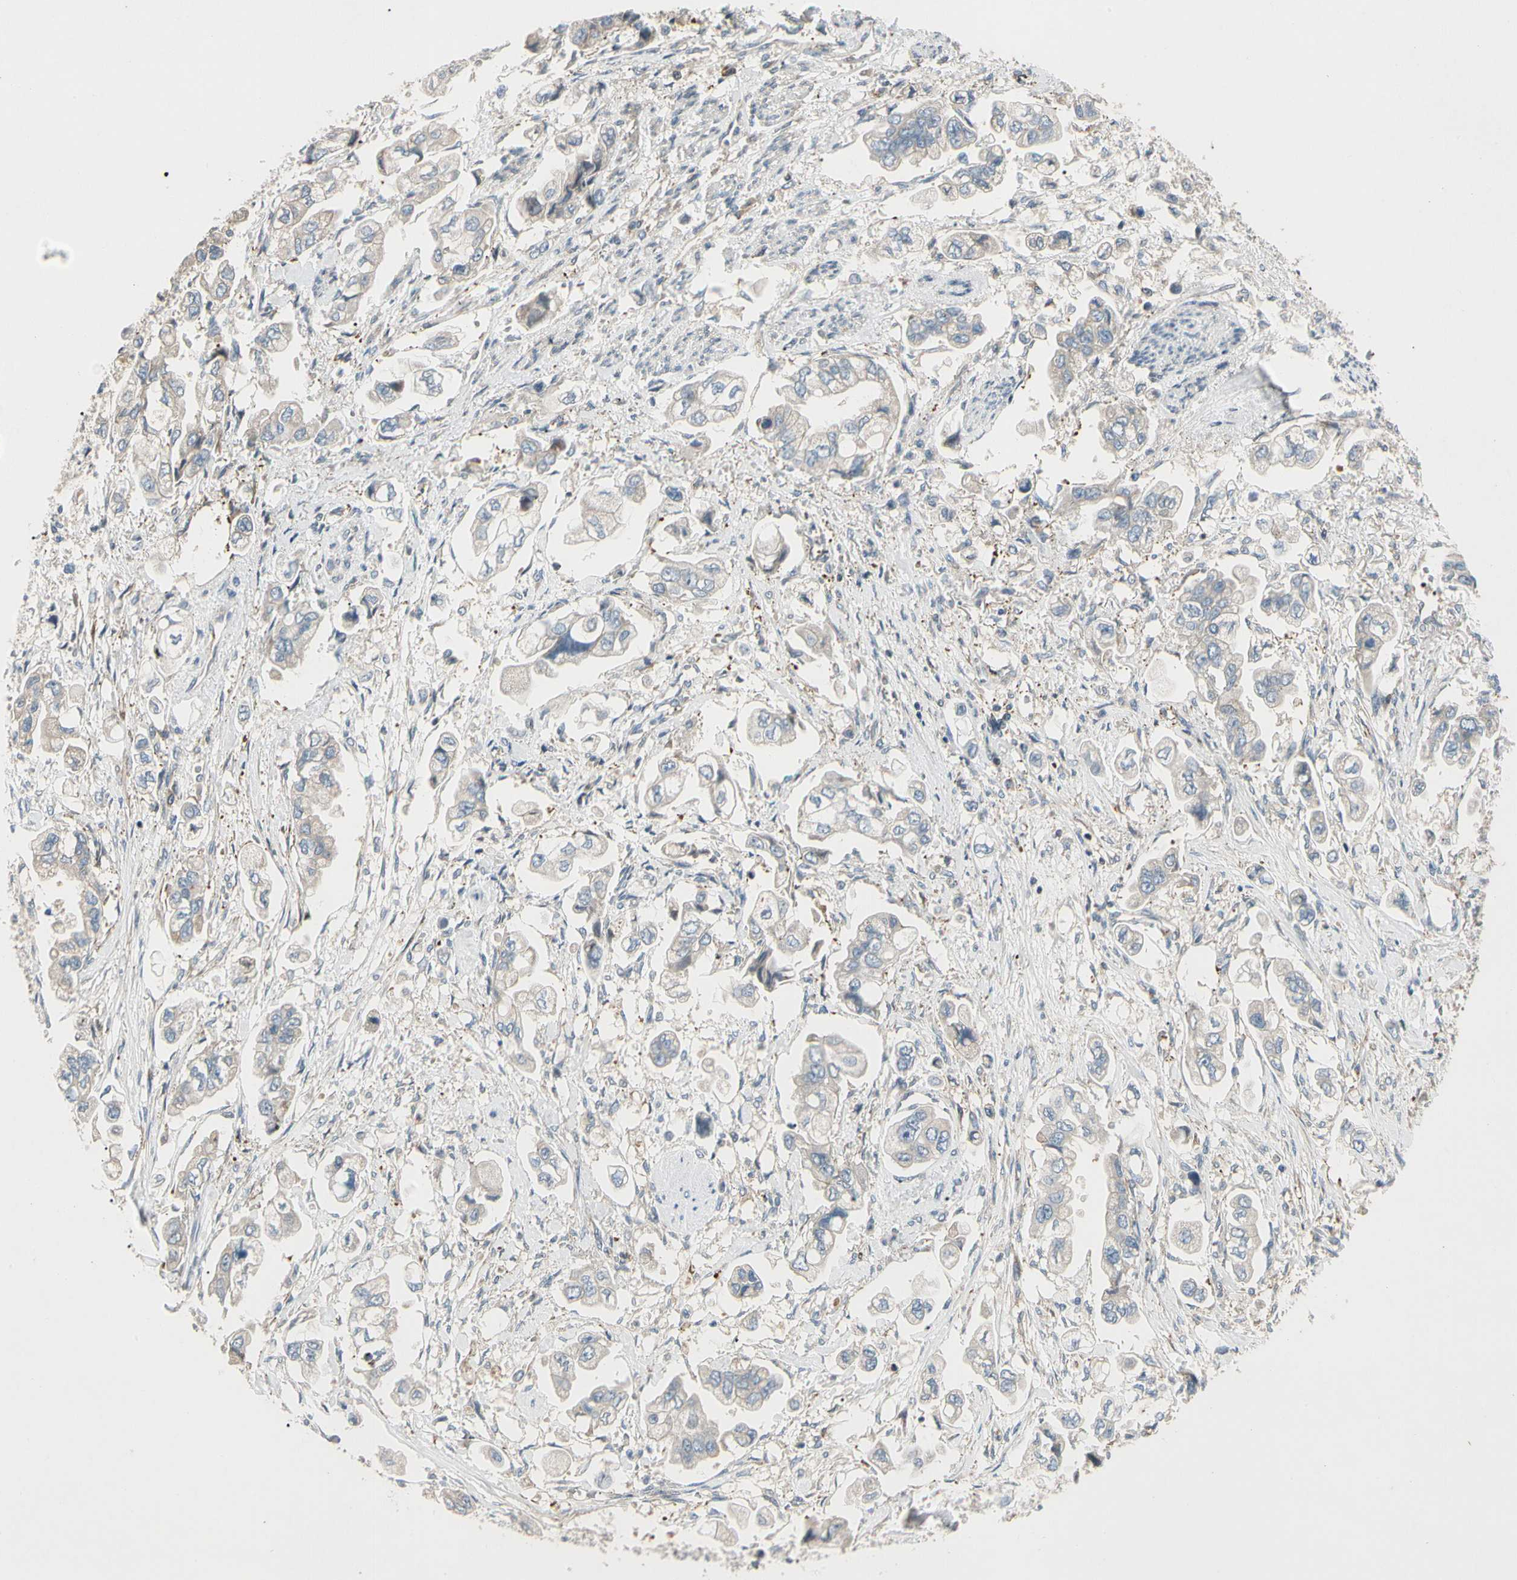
{"staining": {"intensity": "negative", "quantity": "none", "location": "none"}, "tissue": "stomach cancer", "cell_type": "Tumor cells", "image_type": "cancer", "snomed": [{"axis": "morphology", "description": "Adenocarcinoma, NOS"}, {"axis": "topography", "description": "Stomach"}], "caption": "There is no significant expression in tumor cells of stomach adenocarcinoma. (Stains: DAB (3,3'-diaminobenzidine) immunohistochemistry (IHC) with hematoxylin counter stain, Microscopy: brightfield microscopy at high magnification).", "gene": "CDH6", "patient": {"sex": "male", "age": 62}}